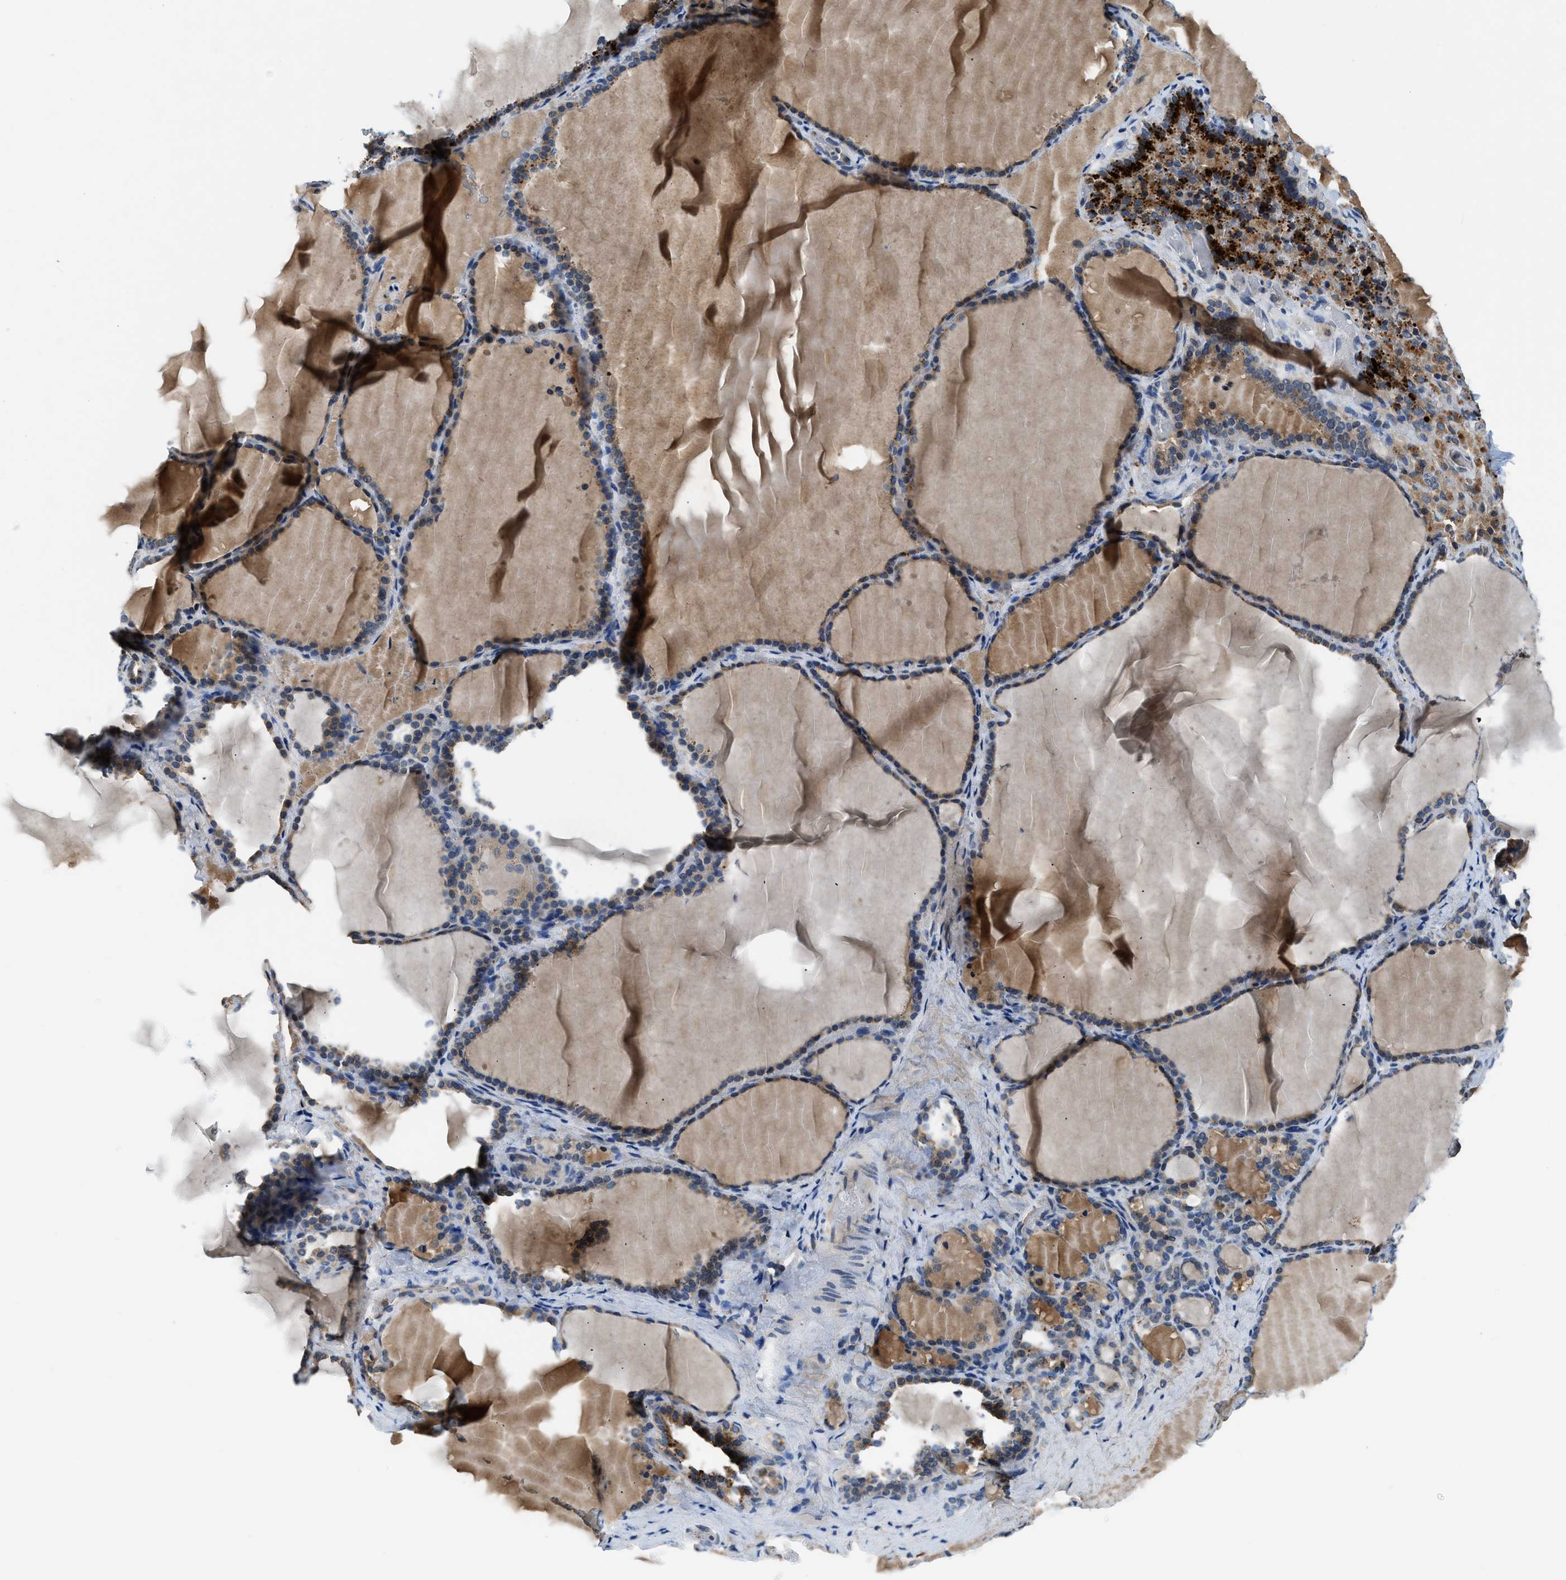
{"staining": {"intensity": "moderate", "quantity": "25%-75%", "location": "cytoplasmic/membranous"}, "tissue": "thyroid gland", "cell_type": "Glandular cells", "image_type": "normal", "snomed": [{"axis": "morphology", "description": "Normal tissue, NOS"}, {"axis": "topography", "description": "Thyroid gland"}], "caption": "Immunohistochemistry (IHC) staining of unremarkable thyroid gland, which demonstrates medium levels of moderate cytoplasmic/membranous expression in about 25%-75% of glandular cells indicating moderate cytoplasmic/membranous protein staining. The staining was performed using DAB (brown) for protein detection and nuclei were counterstained in hematoxylin (blue).", "gene": "PAFAH2", "patient": {"sex": "female", "age": 28}}